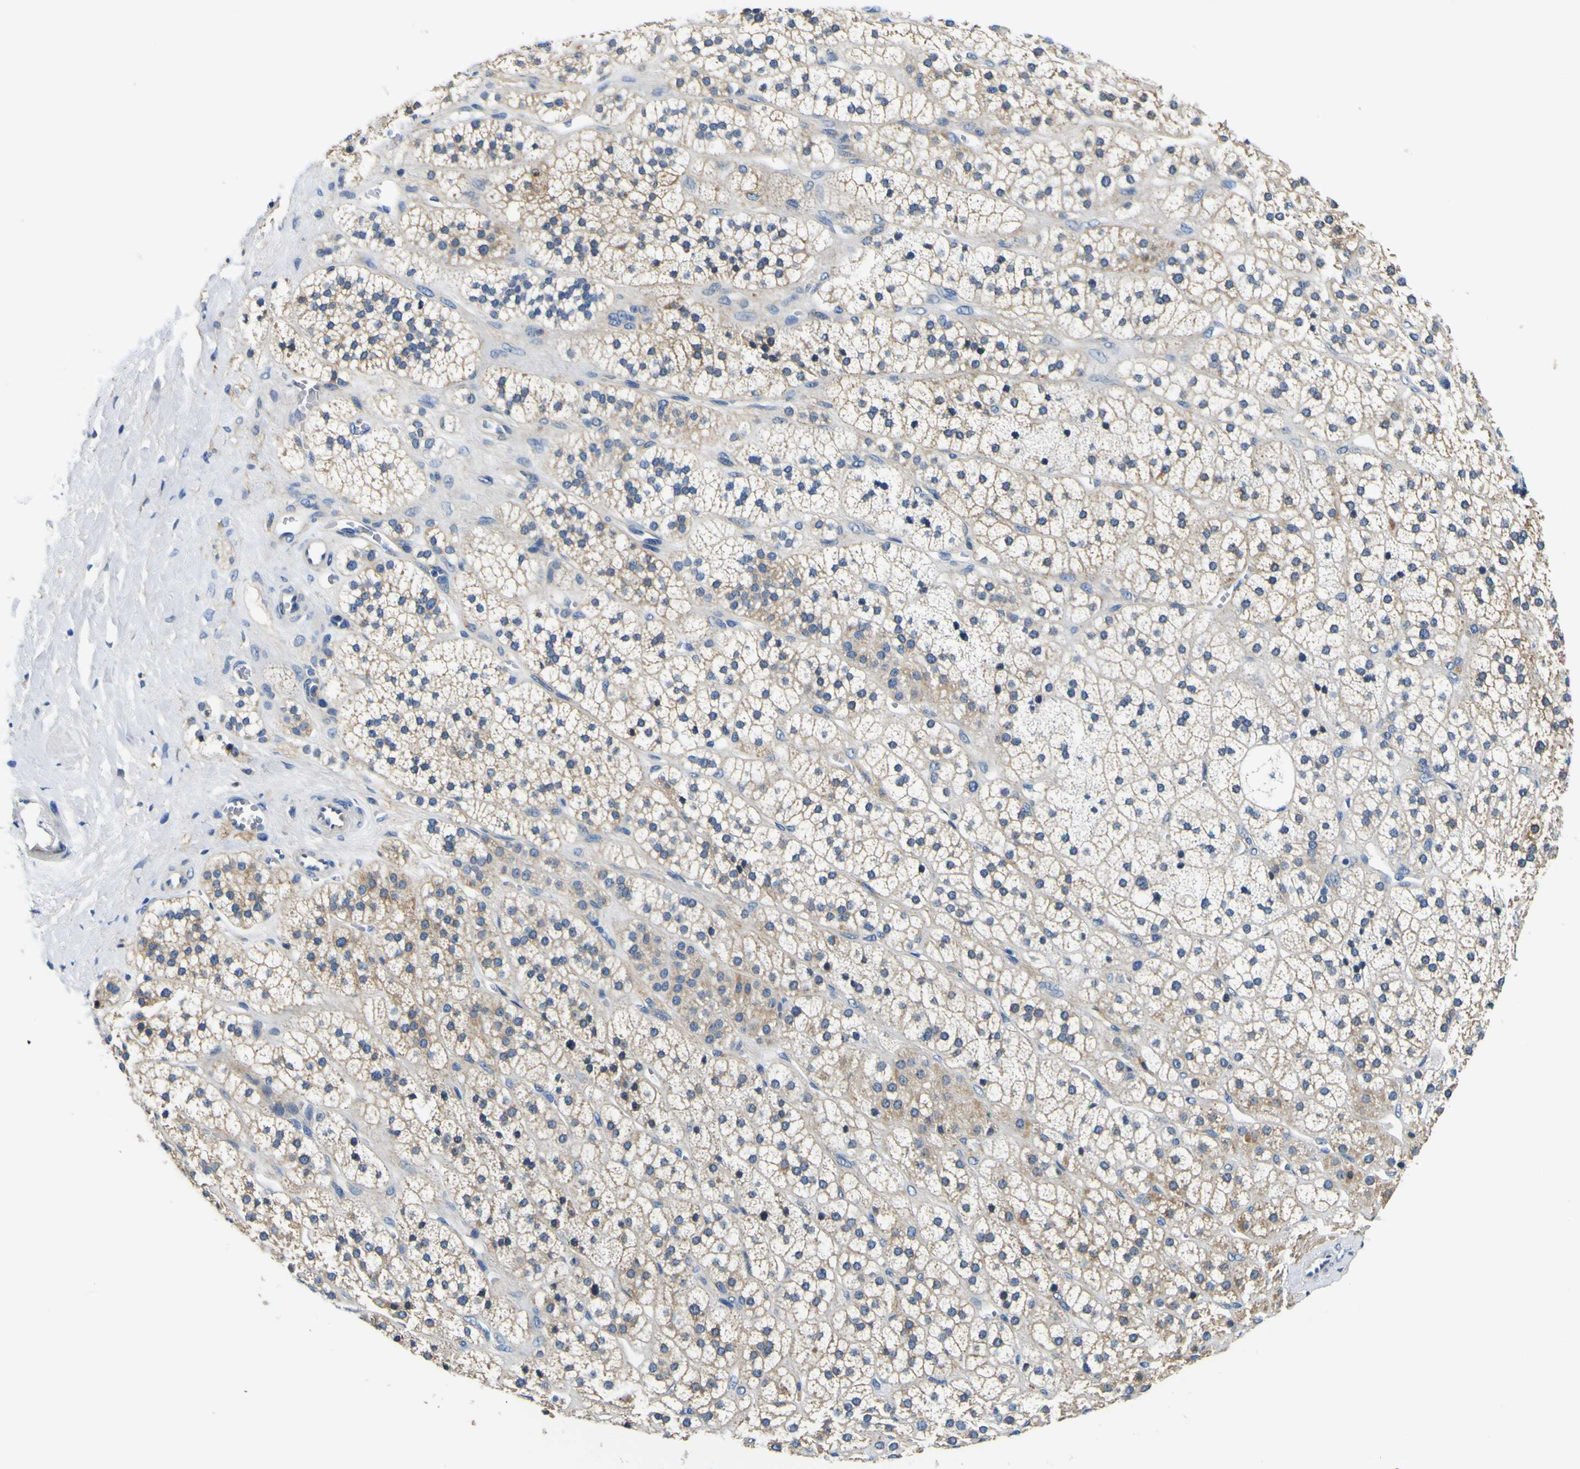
{"staining": {"intensity": "moderate", "quantity": "25%-75%", "location": "cytoplasmic/membranous"}, "tissue": "adrenal gland", "cell_type": "Glandular cells", "image_type": "normal", "snomed": [{"axis": "morphology", "description": "Normal tissue, NOS"}, {"axis": "topography", "description": "Adrenal gland"}], "caption": "IHC of unremarkable adrenal gland exhibits medium levels of moderate cytoplasmic/membranous staining in about 25%-75% of glandular cells. The staining was performed using DAB to visualize the protein expression in brown, while the nuclei were stained in blue with hematoxylin (Magnification: 20x).", "gene": "CLSTN1", "patient": {"sex": "male", "age": 56}}